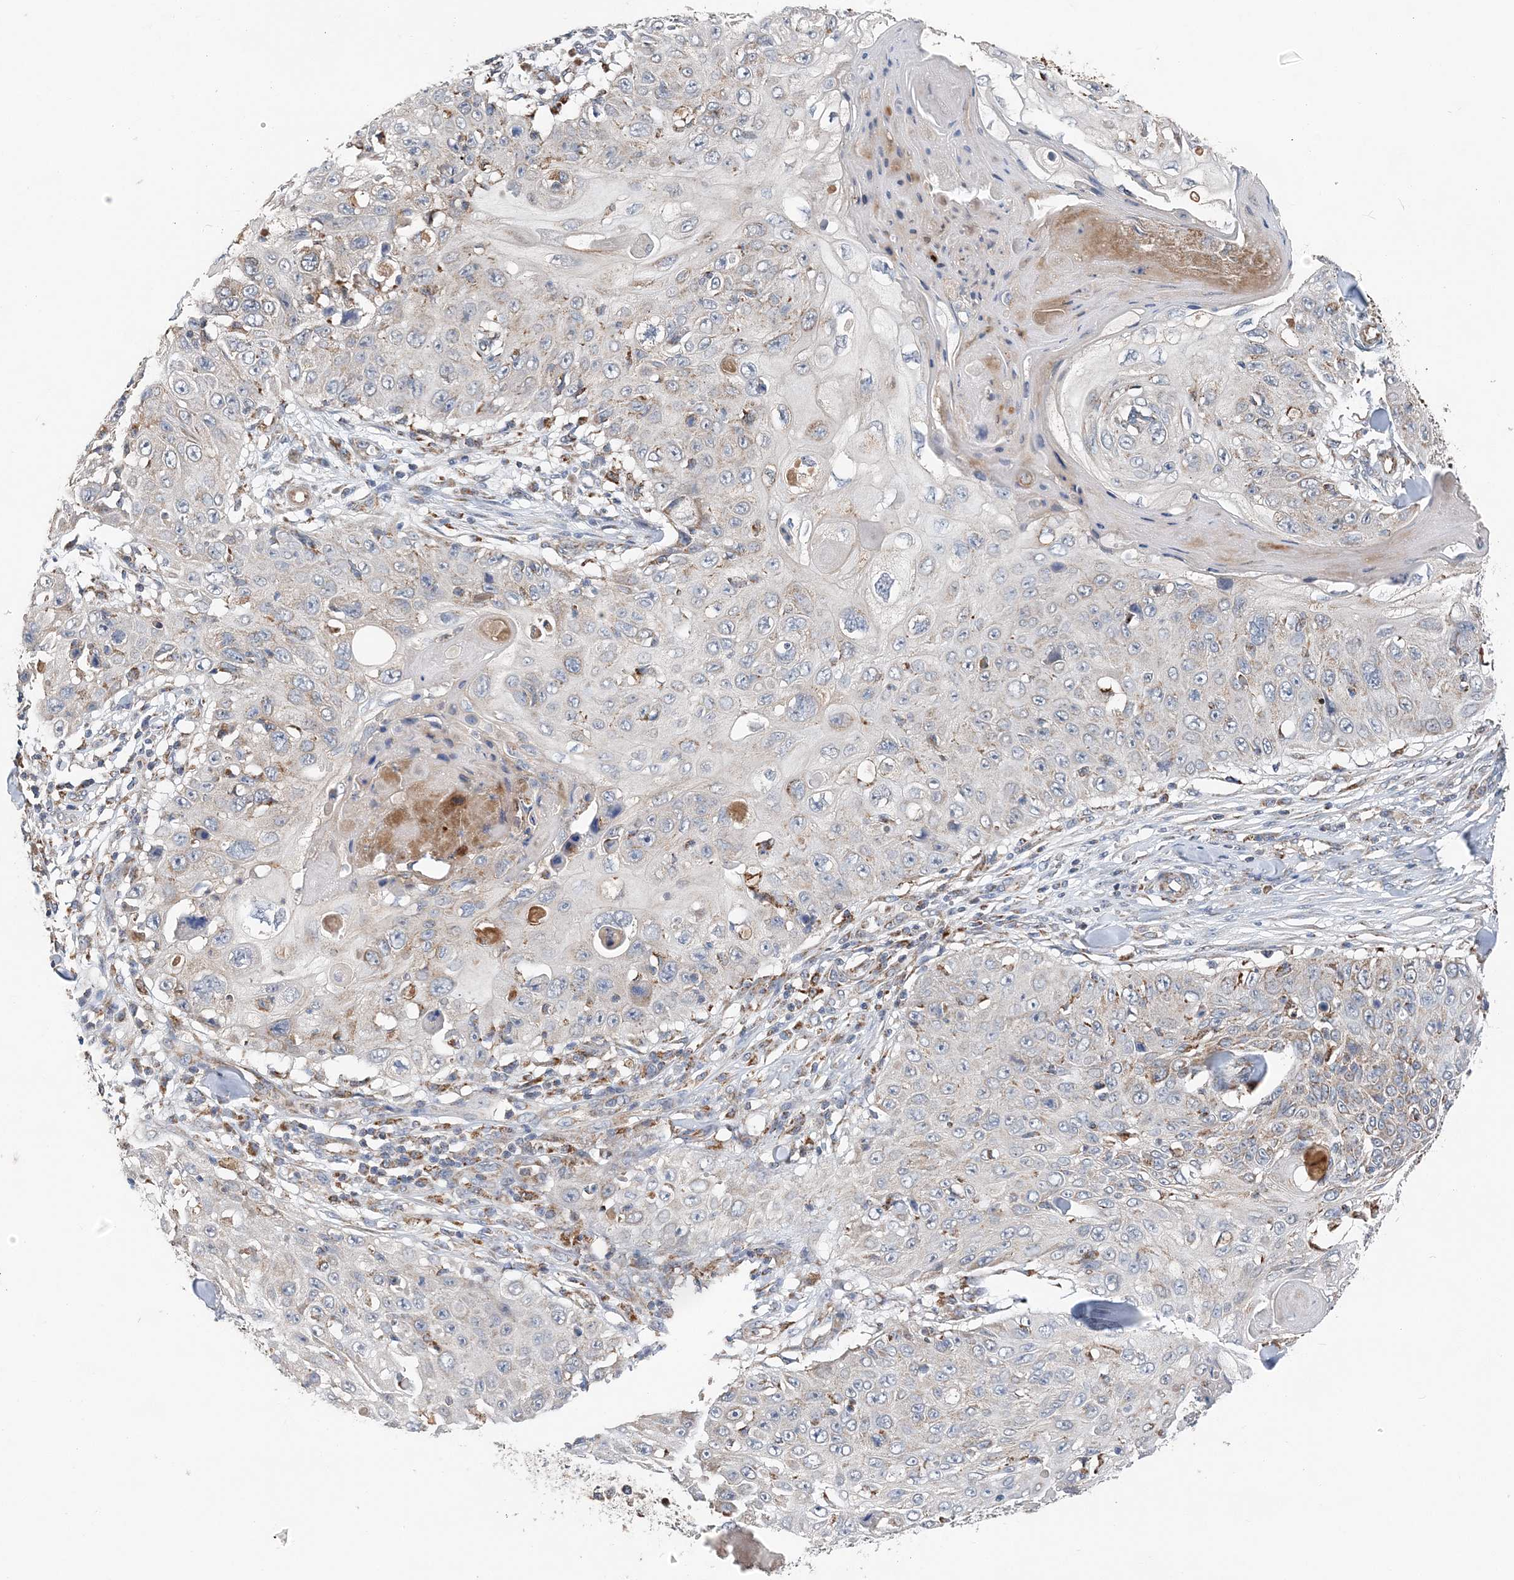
{"staining": {"intensity": "negative", "quantity": "none", "location": "none"}, "tissue": "skin cancer", "cell_type": "Tumor cells", "image_type": "cancer", "snomed": [{"axis": "morphology", "description": "Squamous cell carcinoma, NOS"}, {"axis": "topography", "description": "Skin"}], "caption": "A photomicrograph of squamous cell carcinoma (skin) stained for a protein displays no brown staining in tumor cells.", "gene": "SPRY2", "patient": {"sex": "male", "age": 86}}